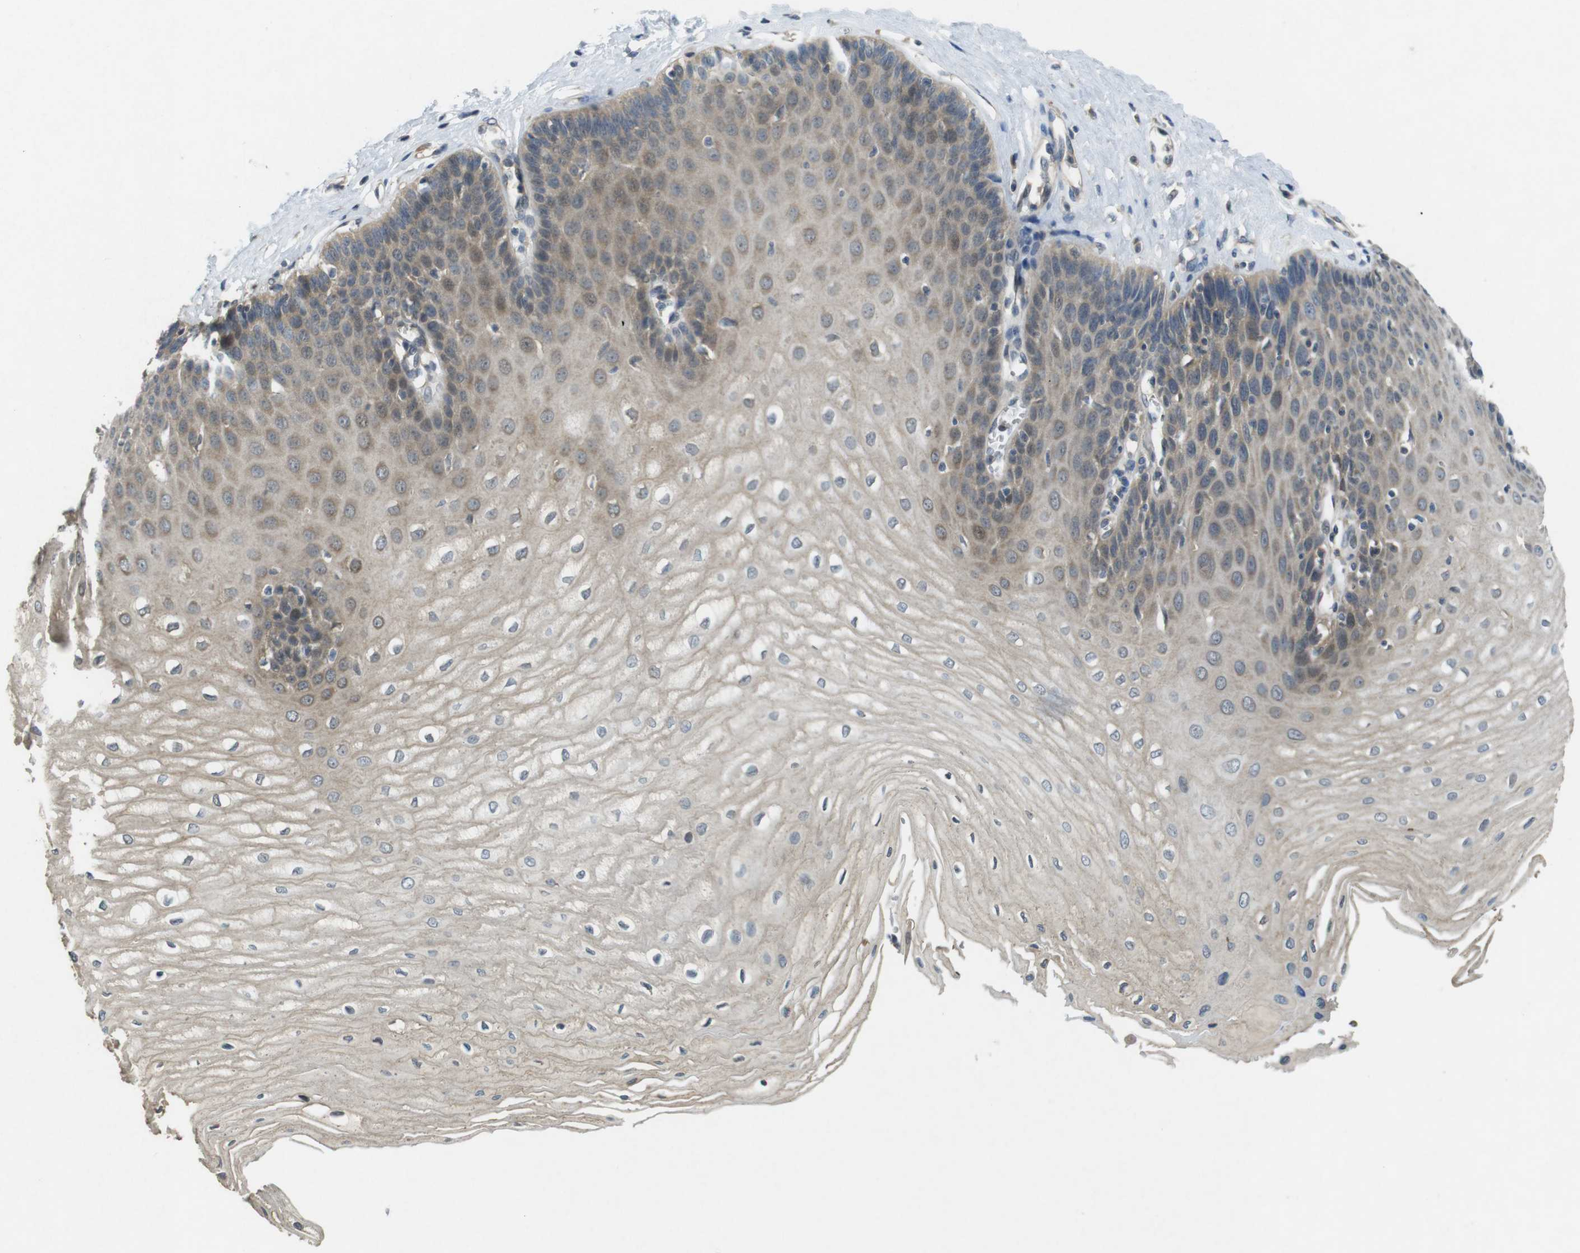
{"staining": {"intensity": "weak", "quantity": ">75%", "location": "cytoplasmic/membranous"}, "tissue": "esophagus", "cell_type": "Squamous epithelial cells", "image_type": "normal", "snomed": [{"axis": "morphology", "description": "Normal tissue, NOS"}, {"axis": "morphology", "description": "Squamous cell carcinoma, NOS"}, {"axis": "topography", "description": "Esophagus"}], "caption": "Immunohistochemical staining of benign esophagus exhibits >75% levels of weak cytoplasmic/membranous protein positivity in about >75% of squamous epithelial cells.", "gene": "SUGT1", "patient": {"sex": "male", "age": 65}}